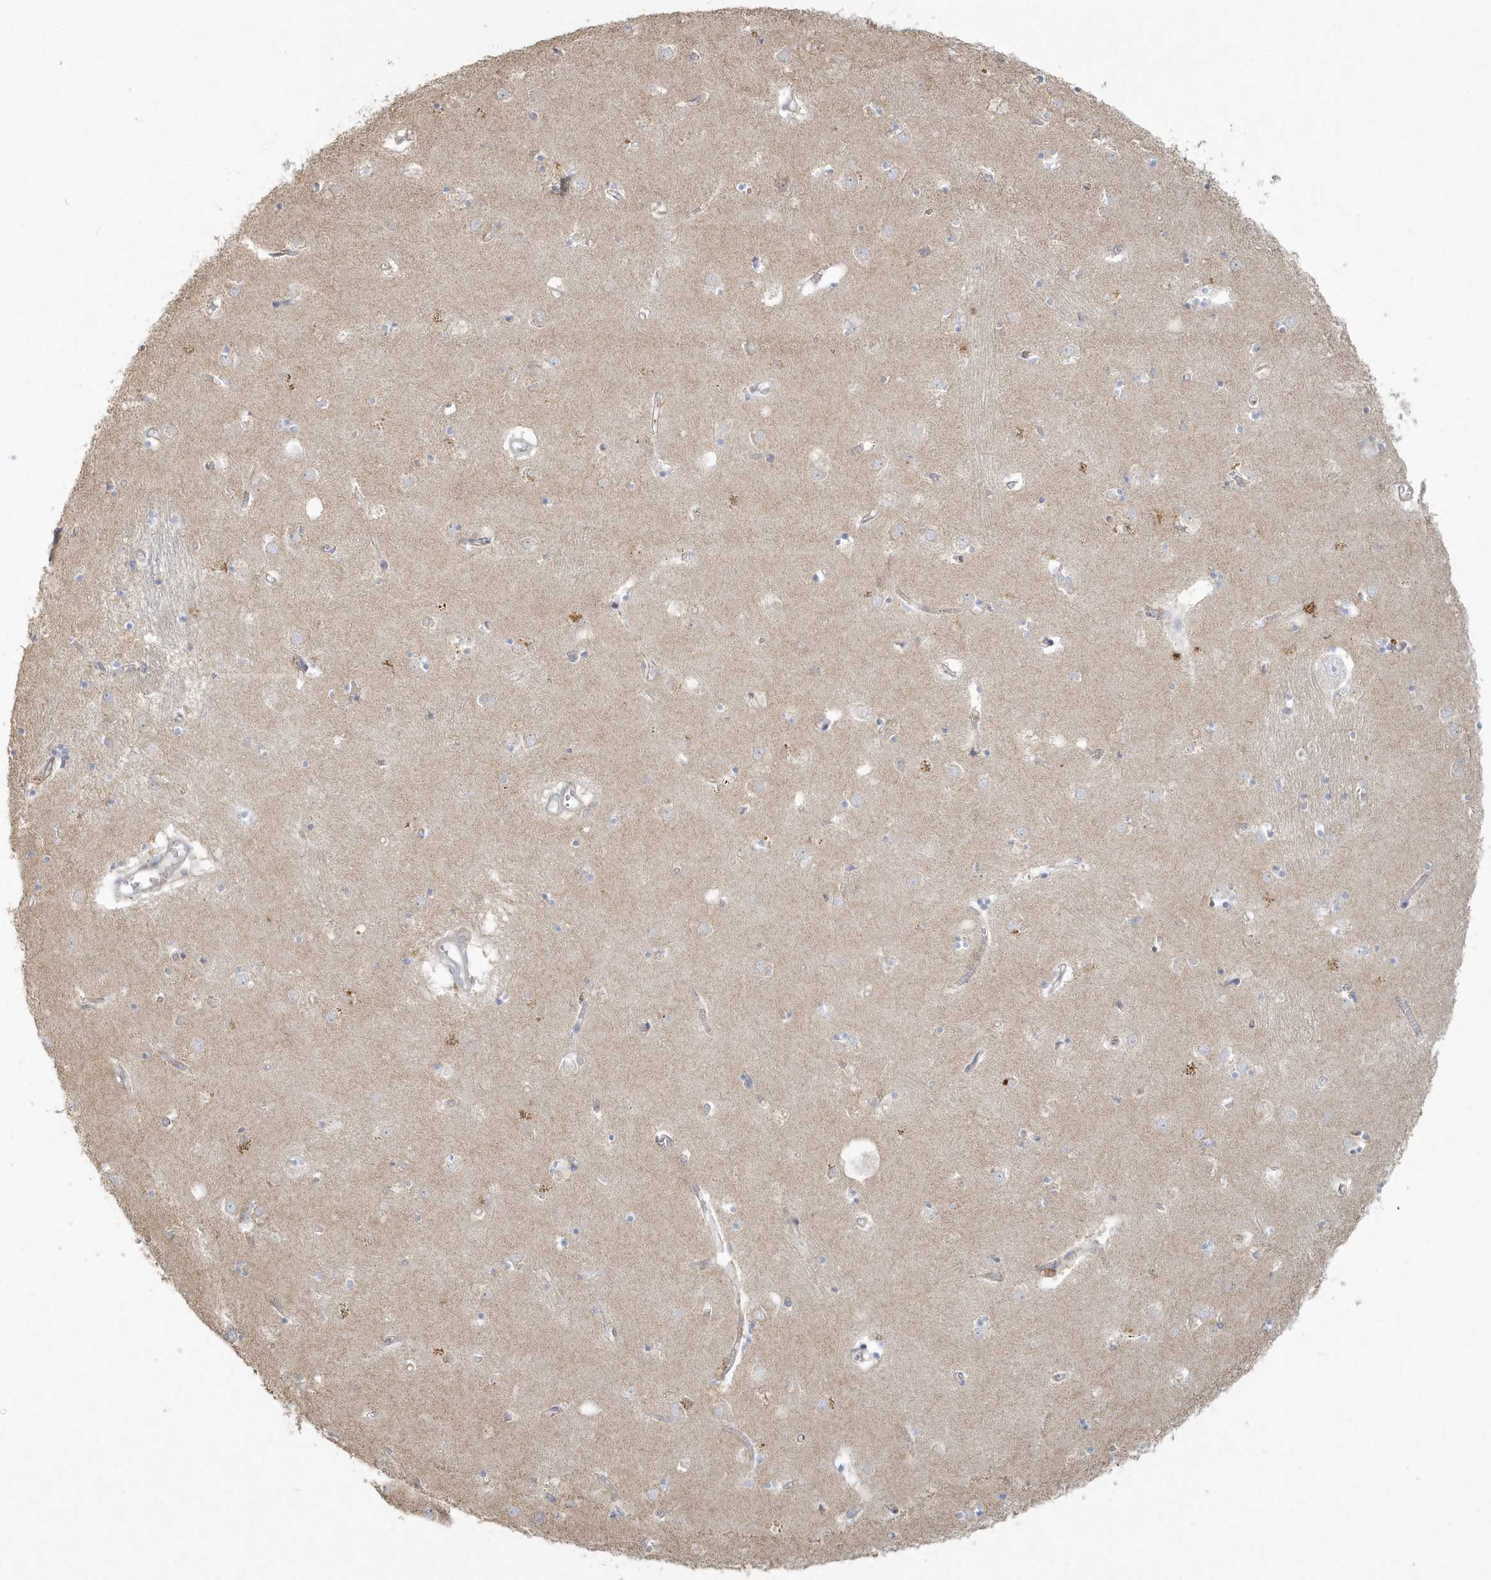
{"staining": {"intensity": "weak", "quantity": "<25%", "location": "cytoplasmic/membranous"}, "tissue": "caudate", "cell_type": "Glial cells", "image_type": "normal", "snomed": [{"axis": "morphology", "description": "Normal tissue, NOS"}, {"axis": "topography", "description": "Lateral ventricle wall"}], "caption": "Caudate was stained to show a protein in brown. There is no significant positivity in glial cells. The staining was performed using DAB (3,3'-diaminobenzidine) to visualize the protein expression in brown, while the nuclei were stained in blue with hematoxylin (Magnification: 20x).", "gene": "BLTP3A", "patient": {"sex": "male", "age": 70}}